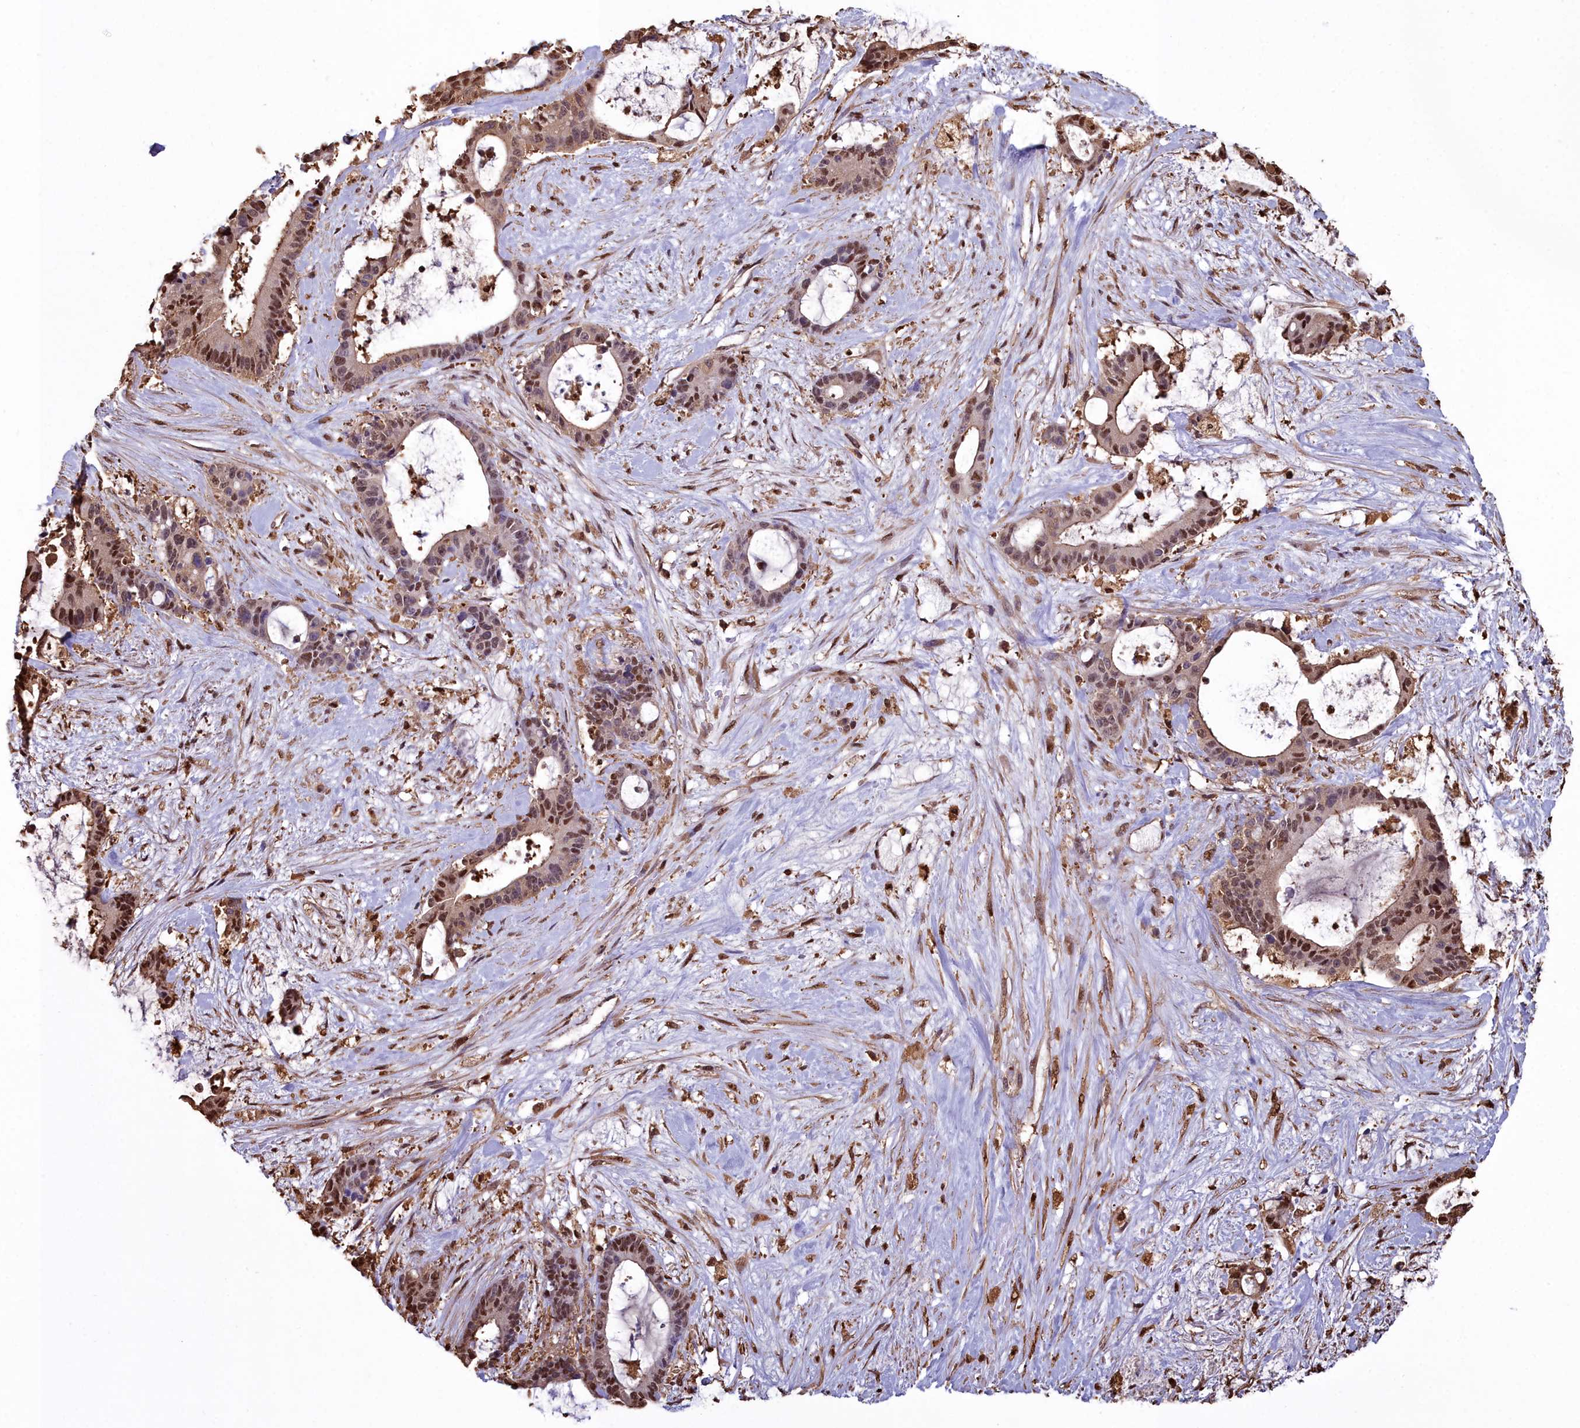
{"staining": {"intensity": "moderate", "quantity": ">75%", "location": "nuclear"}, "tissue": "liver cancer", "cell_type": "Tumor cells", "image_type": "cancer", "snomed": [{"axis": "morphology", "description": "Normal tissue, NOS"}, {"axis": "morphology", "description": "Cholangiocarcinoma"}, {"axis": "topography", "description": "Liver"}, {"axis": "topography", "description": "Peripheral nerve tissue"}], "caption": "Moderate nuclear expression for a protein is present in about >75% of tumor cells of liver cancer (cholangiocarcinoma) using IHC.", "gene": "GAPDH", "patient": {"sex": "female", "age": 73}}